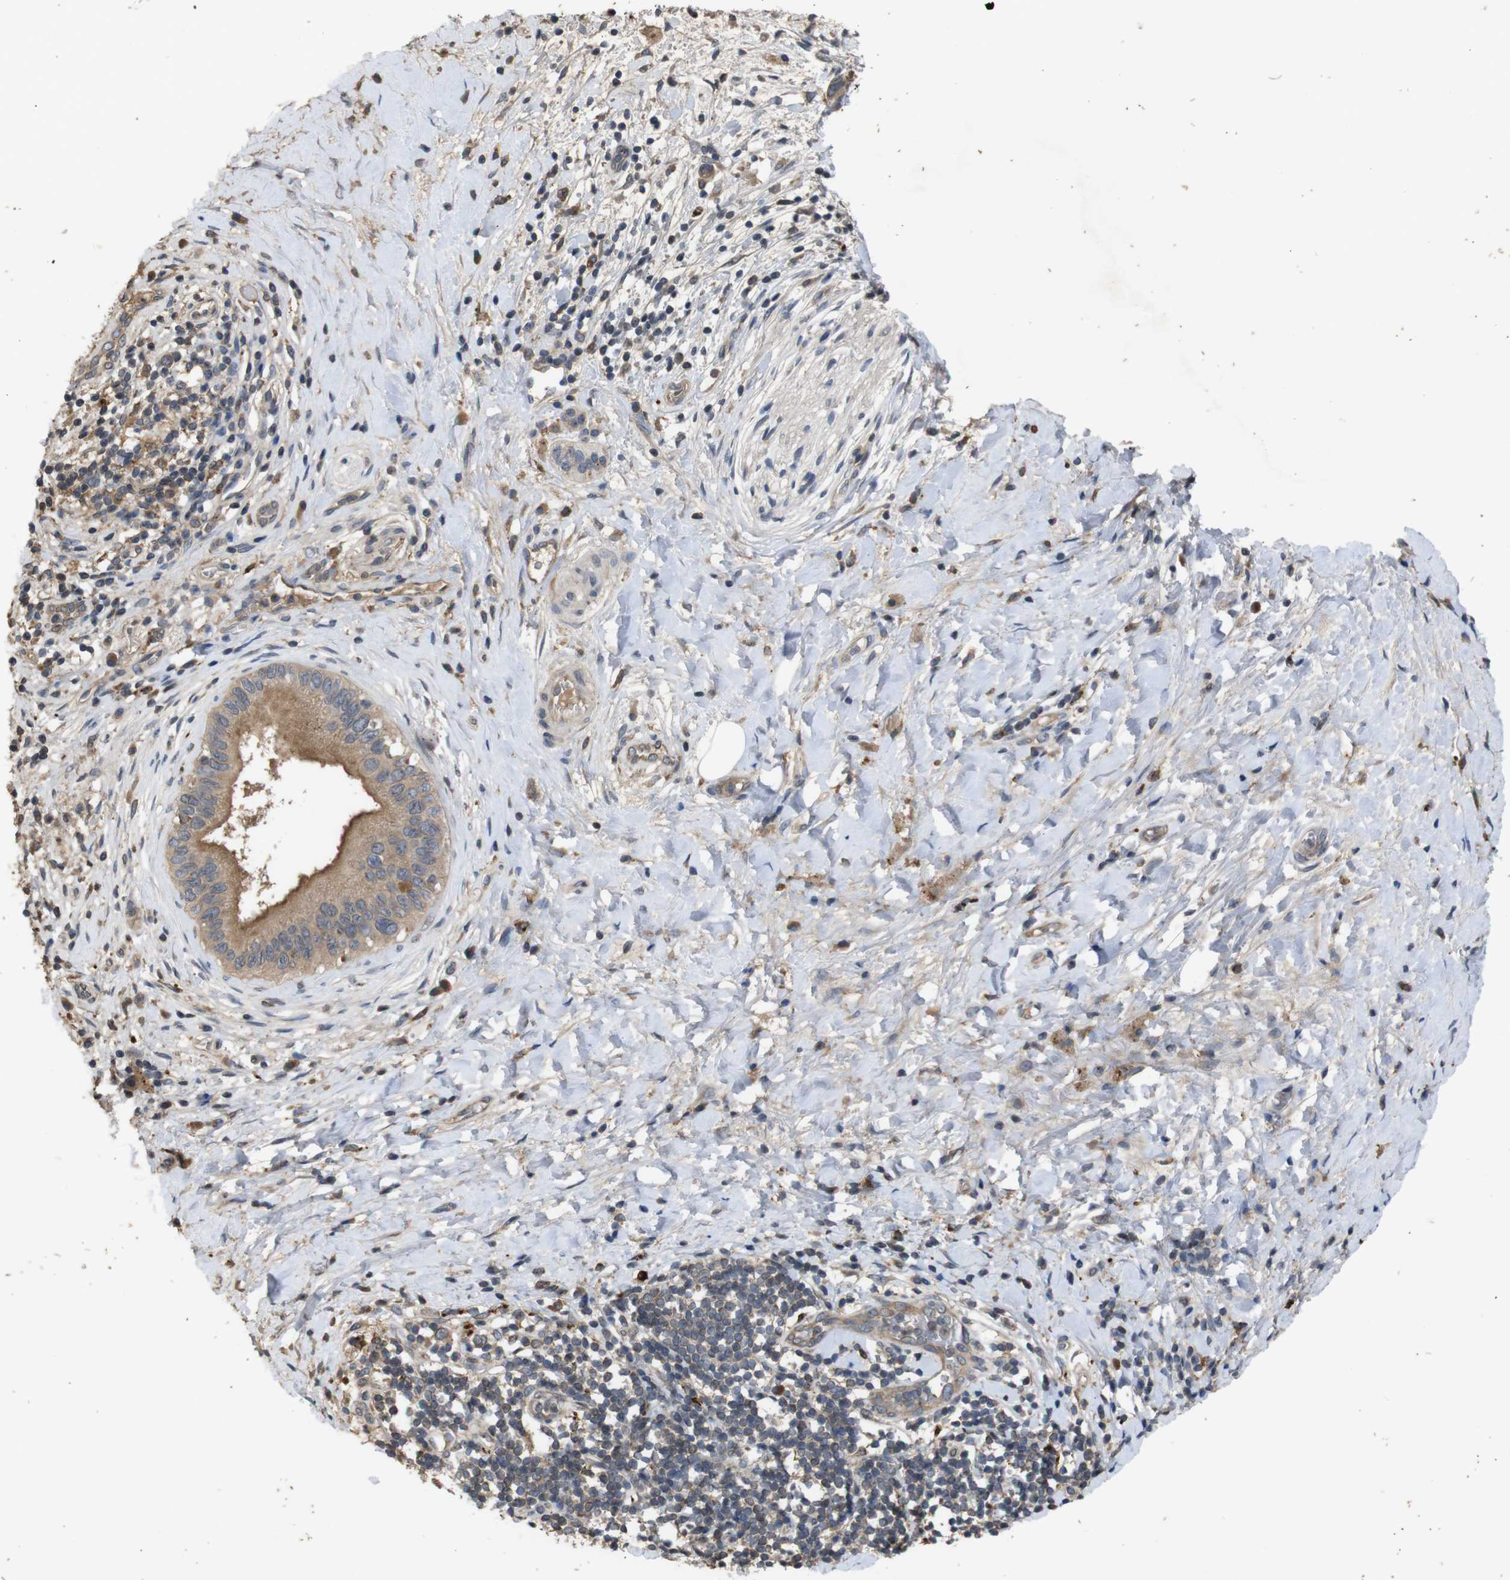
{"staining": {"intensity": "moderate", "quantity": ">75%", "location": "cytoplasmic/membranous"}, "tissue": "pancreatic cancer", "cell_type": "Tumor cells", "image_type": "cancer", "snomed": [{"axis": "morphology", "description": "Adenocarcinoma, NOS"}, {"axis": "topography", "description": "Pancreas"}], "caption": "A brown stain labels moderate cytoplasmic/membranous expression of a protein in human adenocarcinoma (pancreatic) tumor cells.", "gene": "PTPN1", "patient": {"sex": "male", "age": 55}}